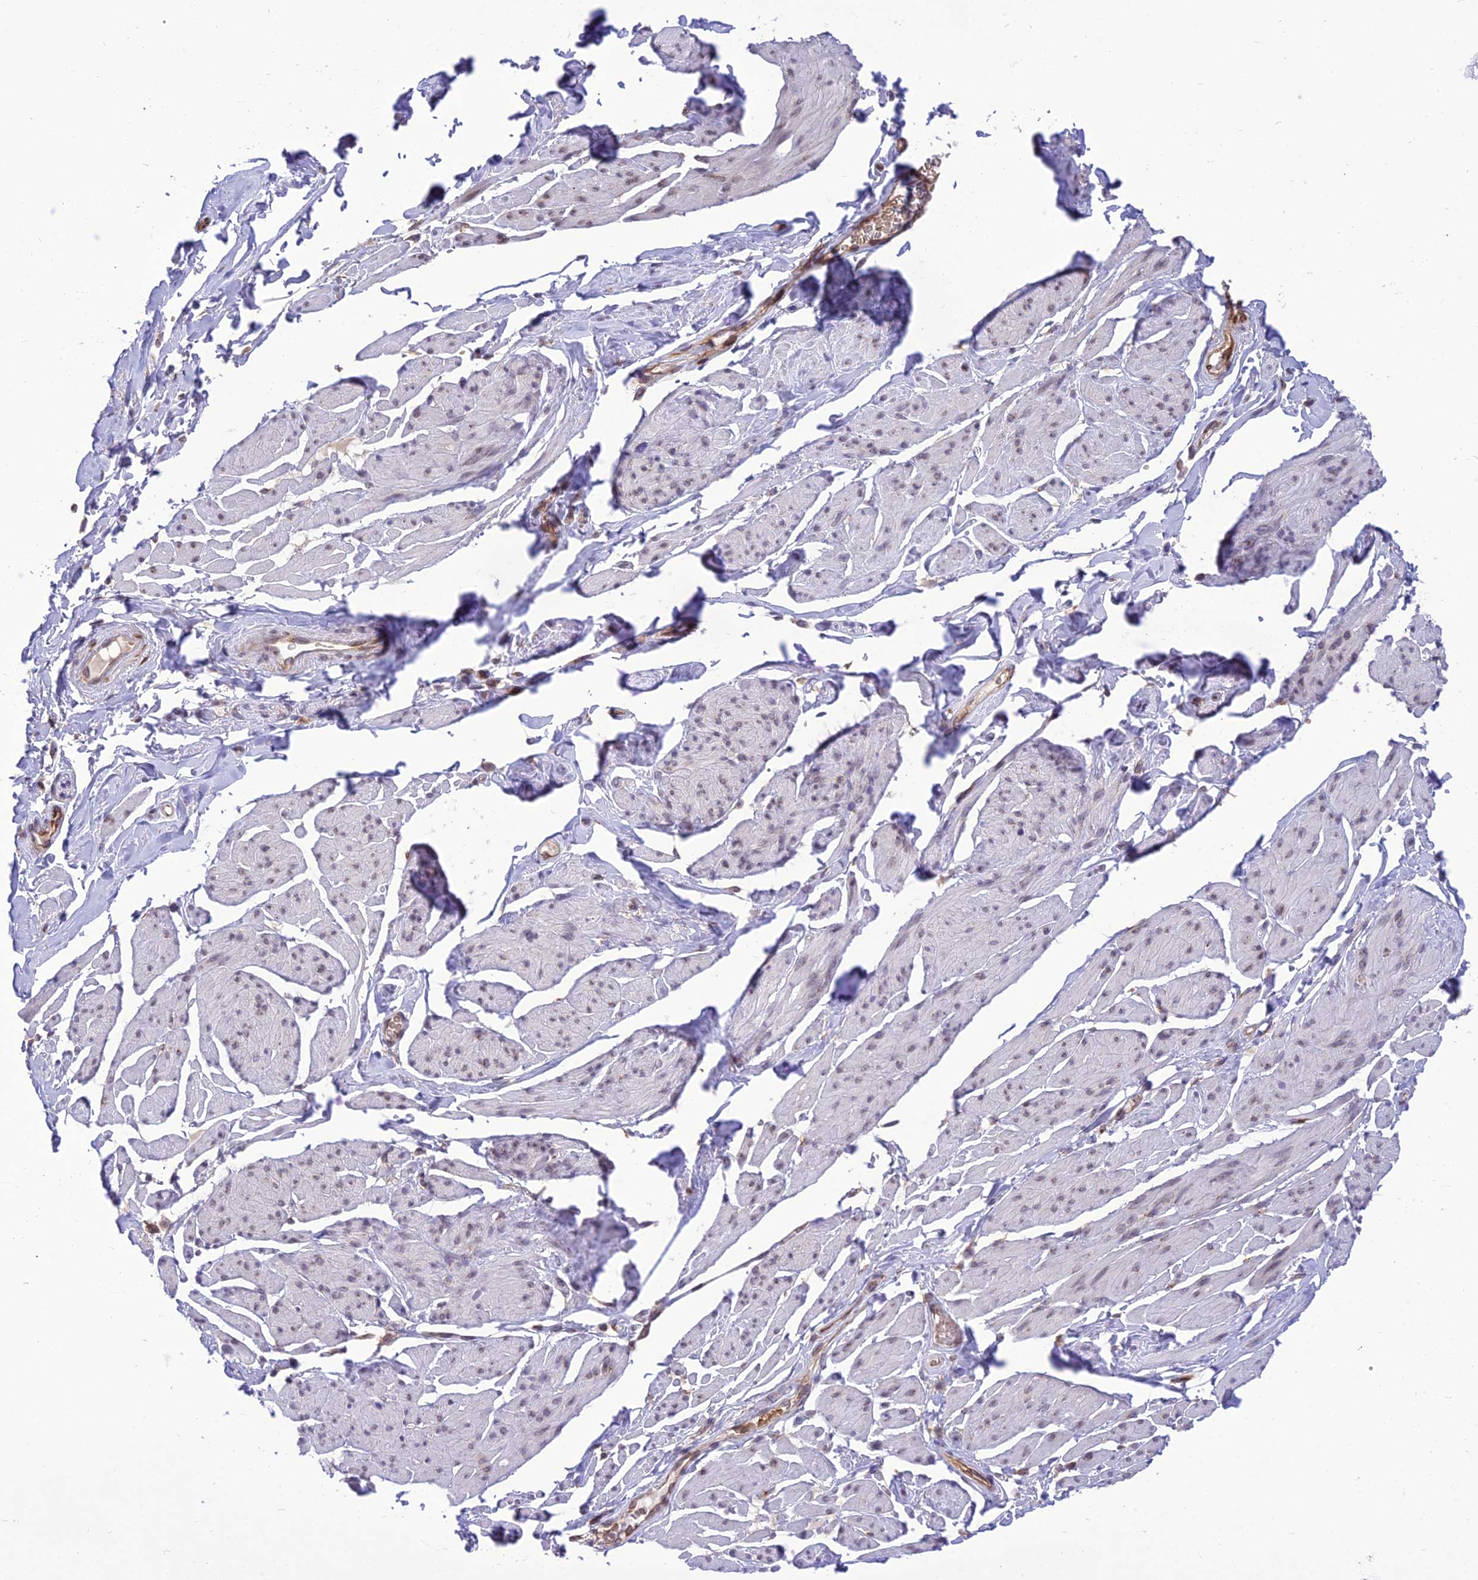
{"staining": {"intensity": "moderate", "quantity": "25%-75%", "location": "nuclear"}, "tissue": "smooth muscle", "cell_type": "Smooth muscle cells", "image_type": "normal", "snomed": [{"axis": "morphology", "description": "Normal tissue, NOS"}, {"axis": "topography", "description": "Smooth muscle"}, {"axis": "topography", "description": "Peripheral nerve tissue"}], "caption": "High-magnification brightfield microscopy of unremarkable smooth muscle stained with DAB (brown) and counterstained with hematoxylin (blue). smooth muscle cells exhibit moderate nuclear expression is identified in approximately25%-75% of cells. (Stains: DAB in brown, nuclei in blue, Microscopy: brightfield microscopy at high magnification).", "gene": "DHCR7", "patient": {"sex": "male", "age": 69}}